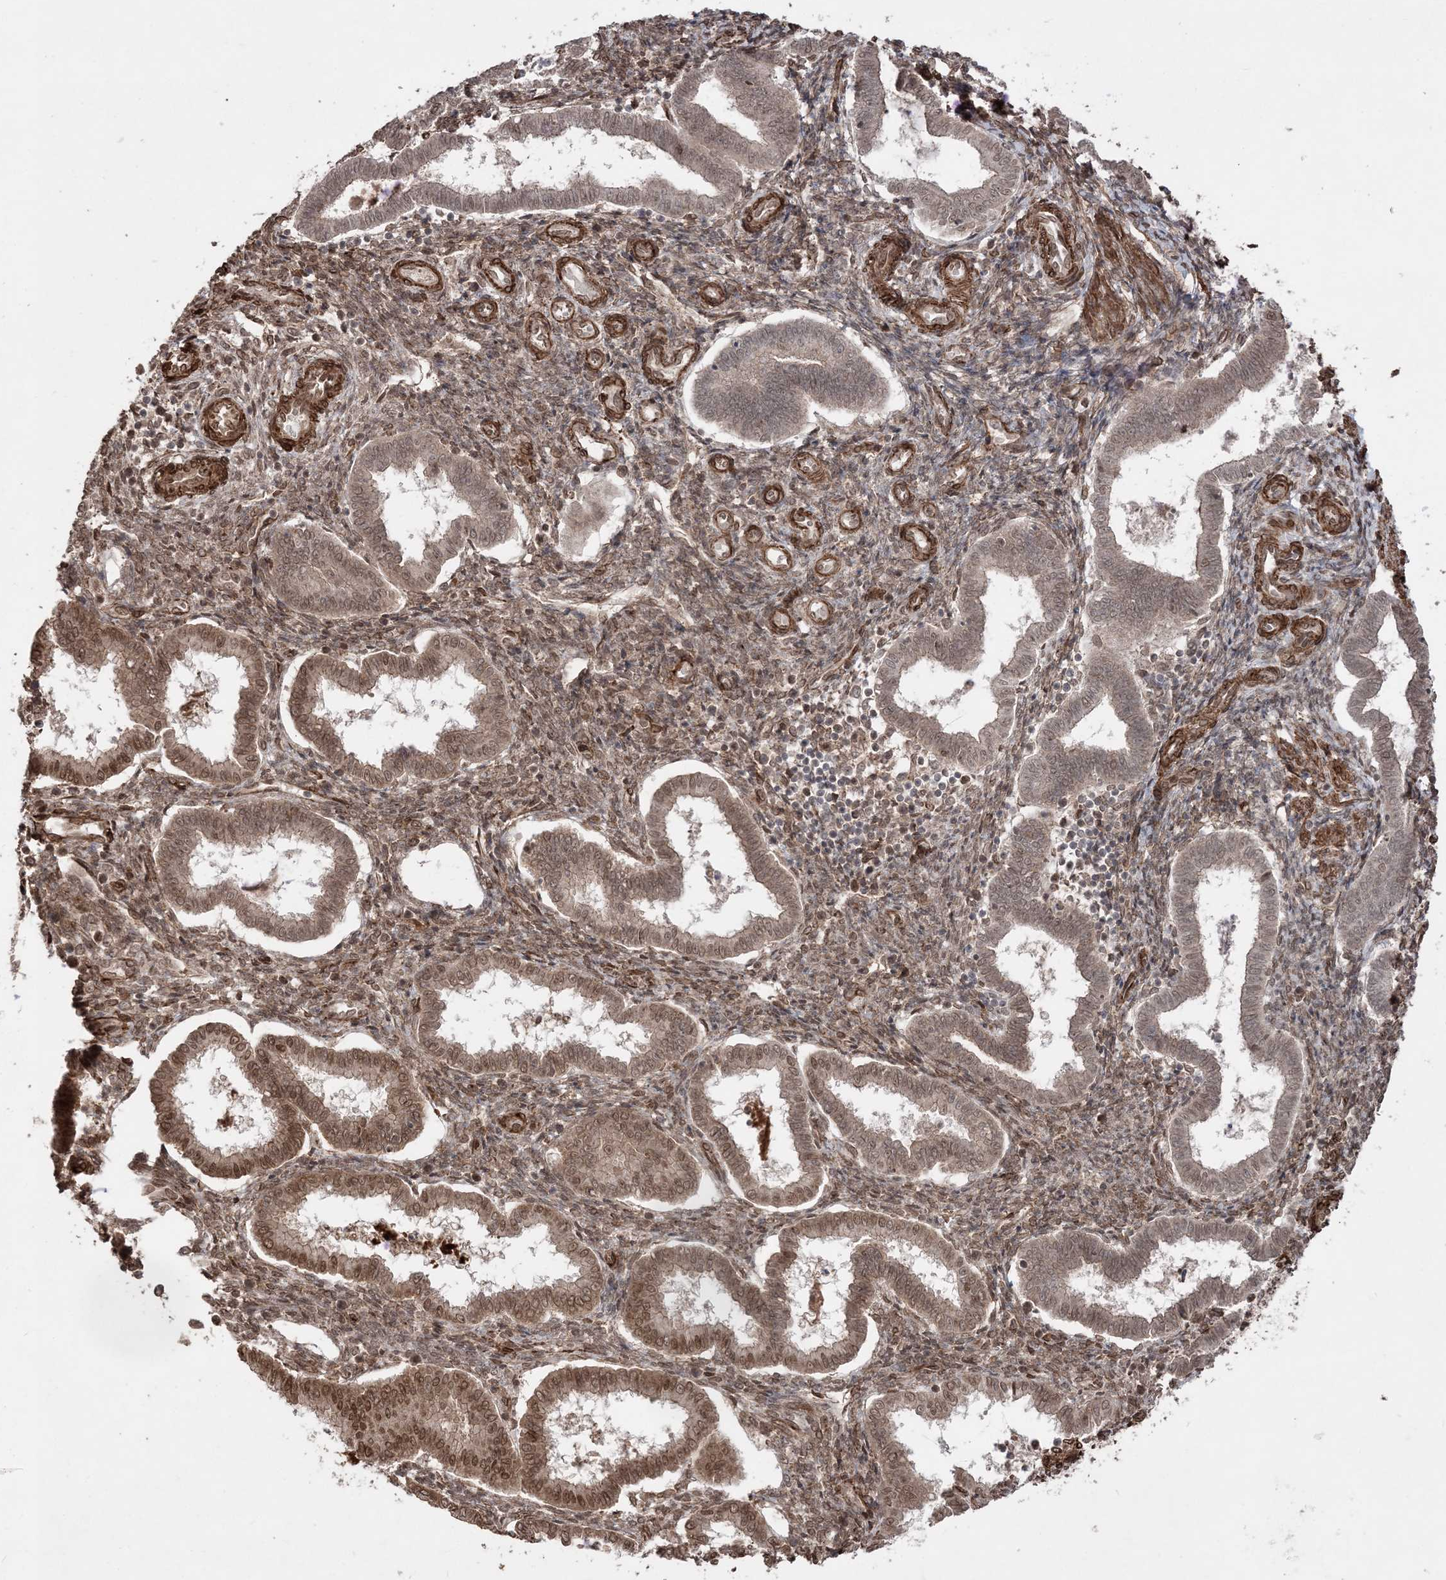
{"staining": {"intensity": "moderate", "quantity": ">75%", "location": "cytoplasmic/membranous,nuclear"}, "tissue": "endometrium", "cell_type": "Cells in endometrial stroma", "image_type": "normal", "snomed": [{"axis": "morphology", "description": "Normal tissue, NOS"}, {"axis": "topography", "description": "Endometrium"}], "caption": "IHC histopathology image of unremarkable endometrium stained for a protein (brown), which shows medium levels of moderate cytoplasmic/membranous,nuclear expression in approximately >75% of cells in endometrial stroma.", "gene": "ETAA1", "patient": {"sex": "female", "age": 24}}